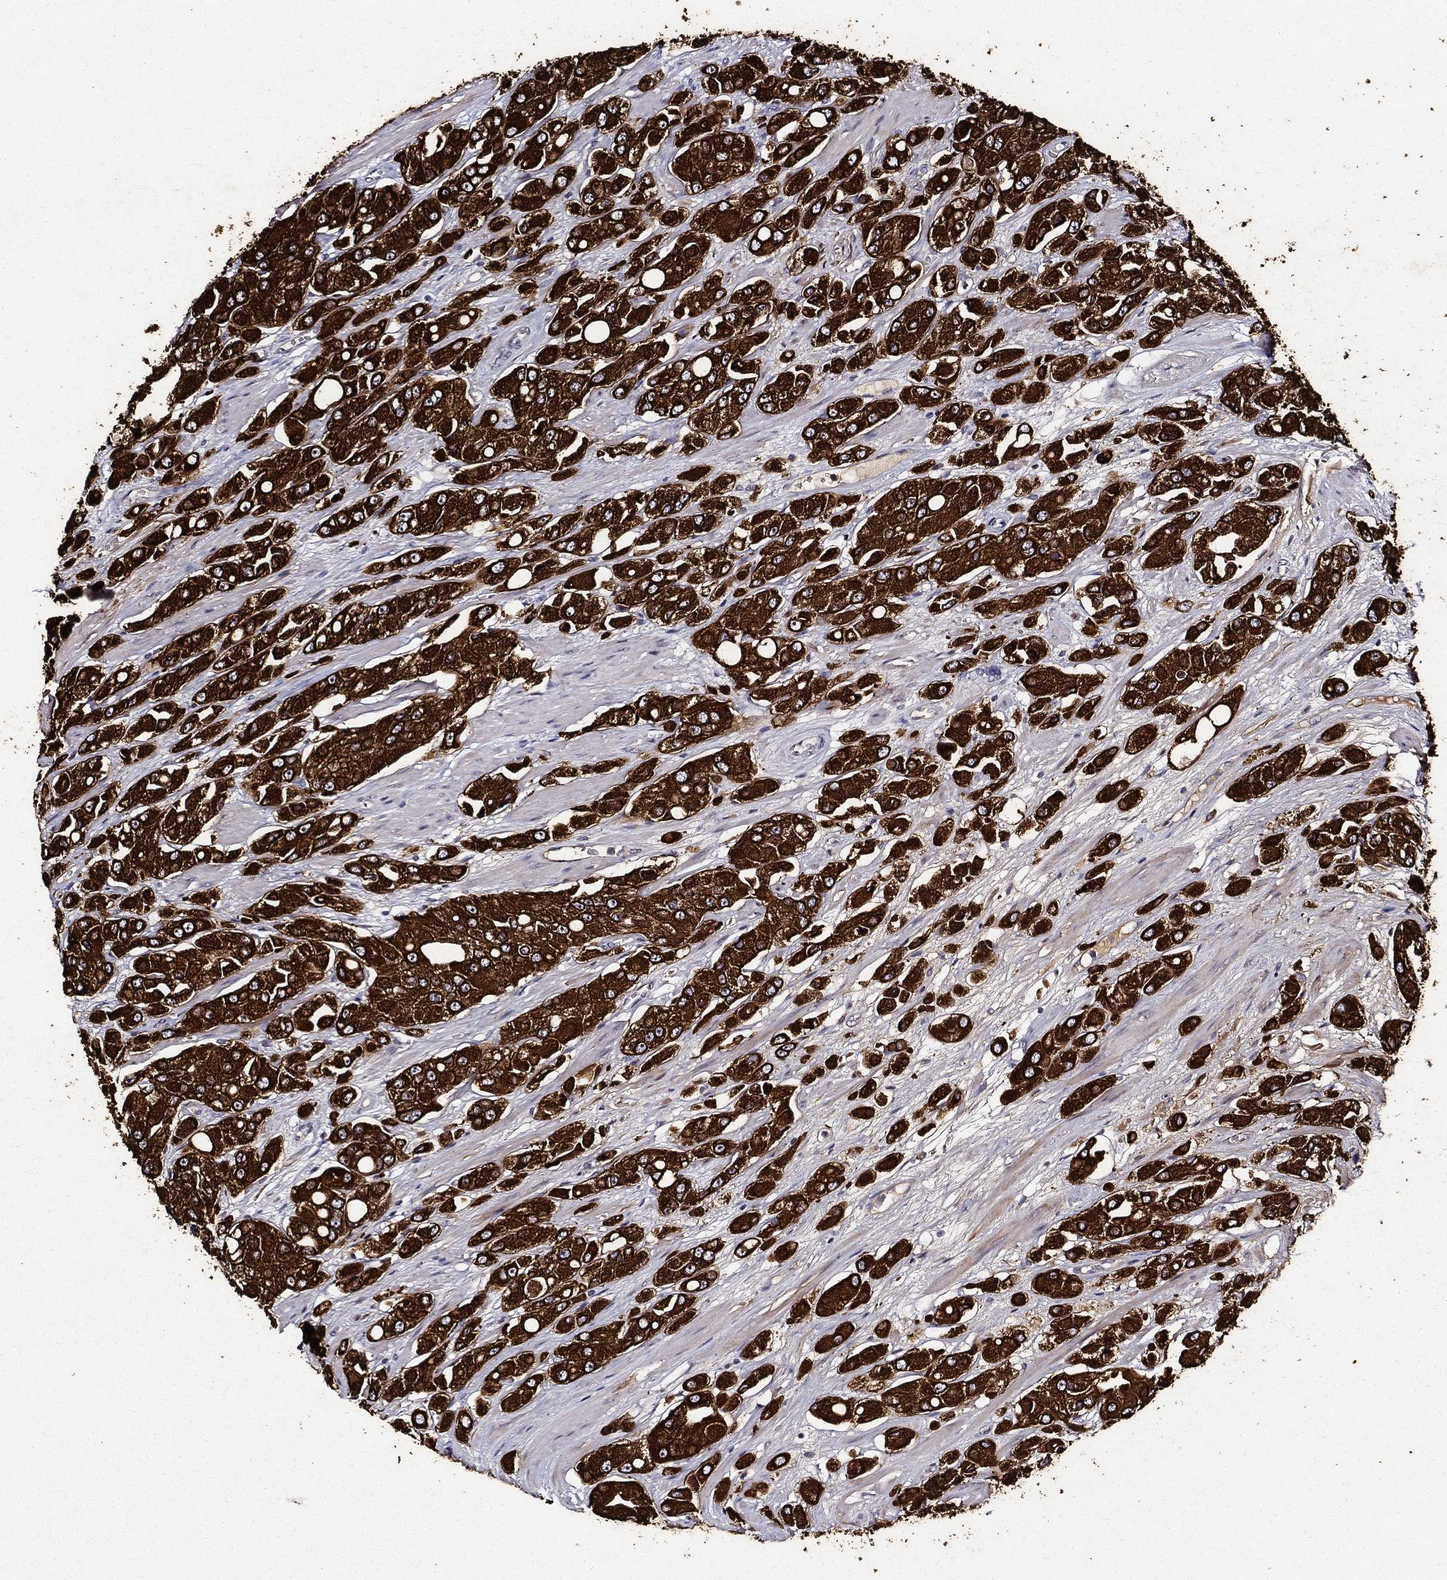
{"staining": {"intensity": "strong", "quantity": ">75%", "location": "cytoplasmic/membranous"}, "tissue": "prostate cancer", "cell_type": "Tumor cells", "image_type": "cancer", "snomed": [{"axis": "morphology", "description": "Adenocarcinoma, NOS"}, {"axis": "topography", "description": "Prostate and seminal vesicle, NOS"}, {"axis": "topography", "description": "Prostate"}], "caption": "This image demonstrates IHC staining of human prostate cancer, with high strong cytoplasmic/membranous staining in approximately >75% of tumor cells.", "gene": "KRT7", "patient": {"sex": "male", "age": 64}}